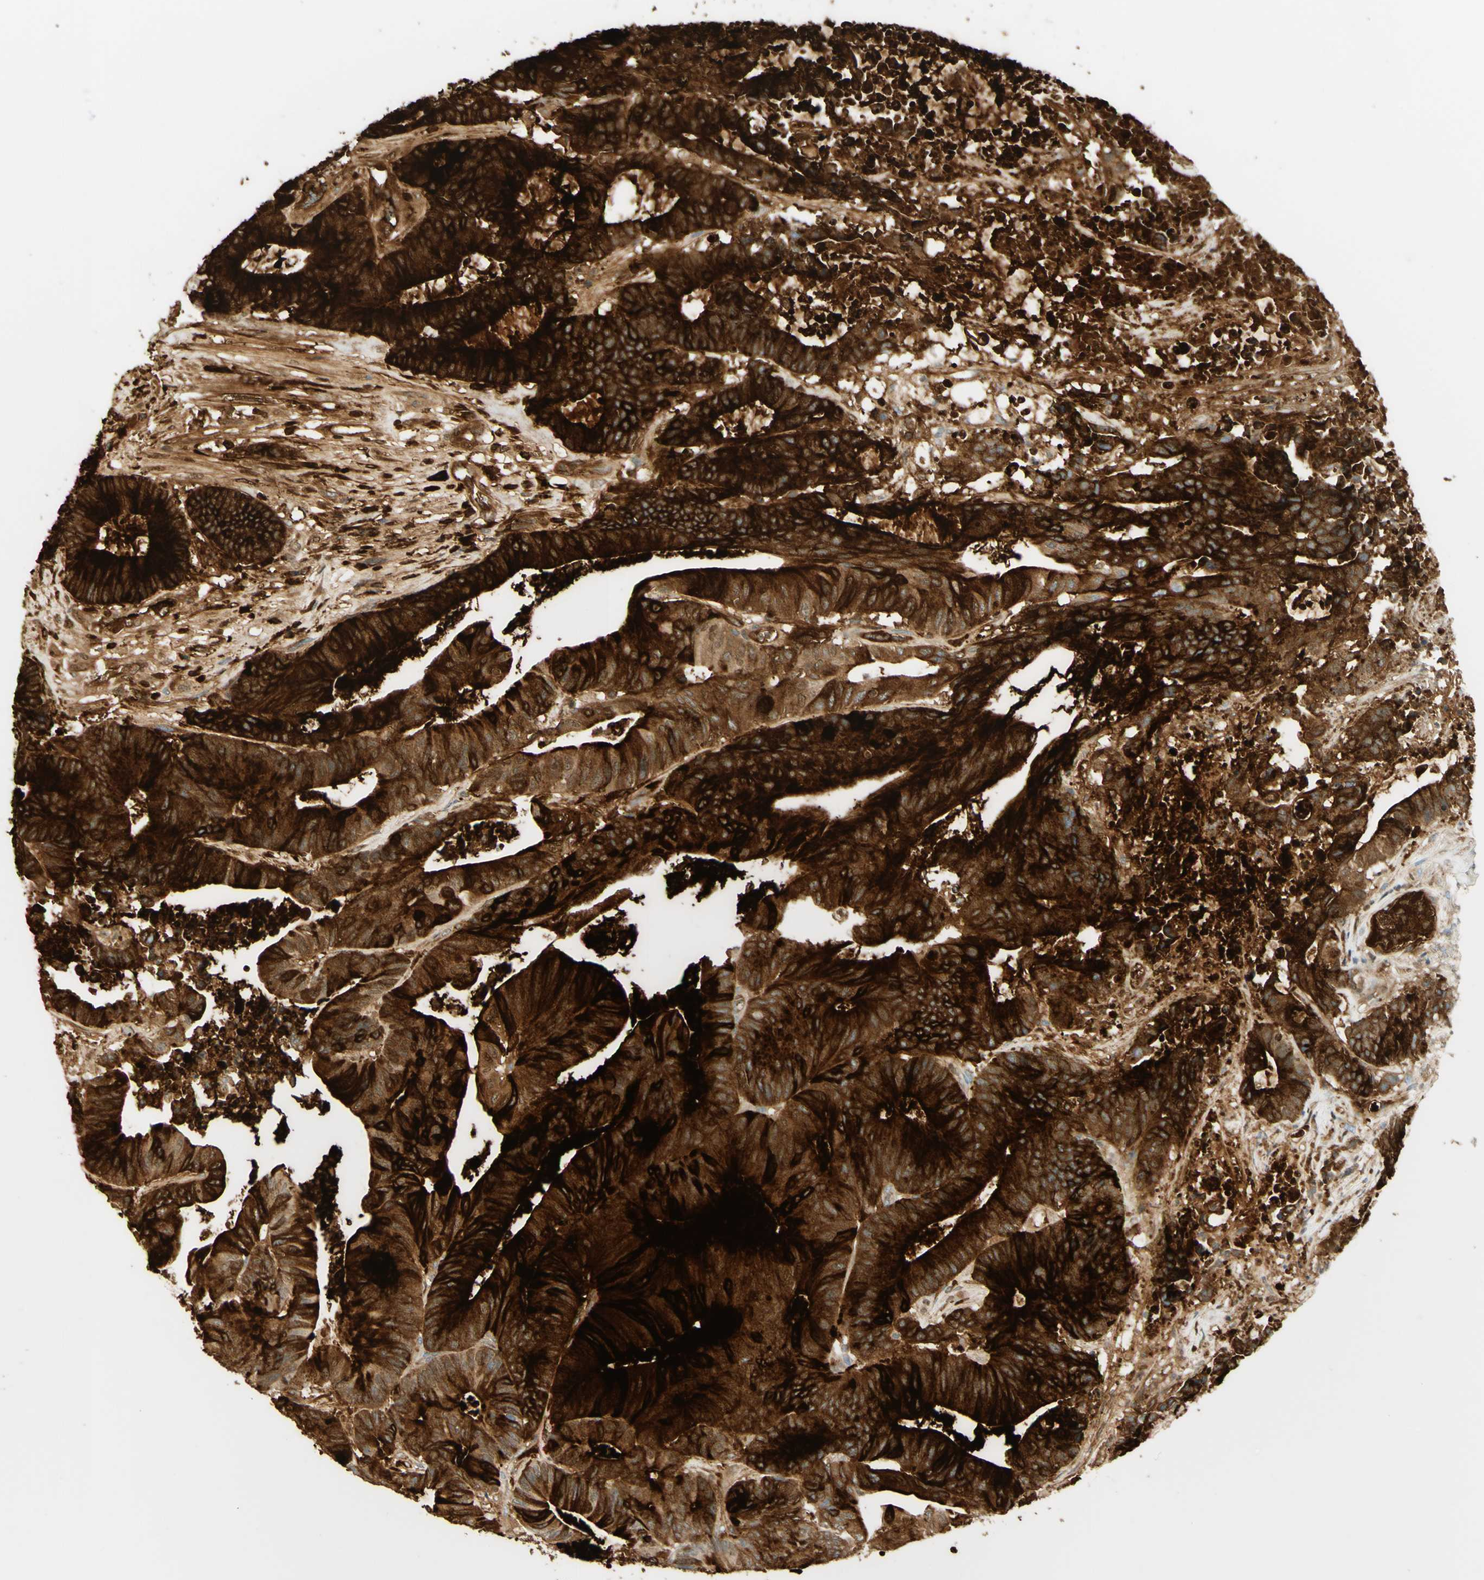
{"staining": {"intensity": "strong", "quantity": ">75%", "location": "cytoplasmic/membranous"}, "tissue": "colorectal cancer", "cell_type": "Tumor cells", "image_type": "cancer", "snomed": [{"axis": "morphology", "description": "Adenocarcinoma, NOS"}, {"axis": "topography", "description": "Colon"}], "caption": "Human colorectal adenocarcinoma stained with a protein marker exhibits strong staining in tumor cells.", "gene": "PIGR", "patient": {"sex": "female", "age": 84}}